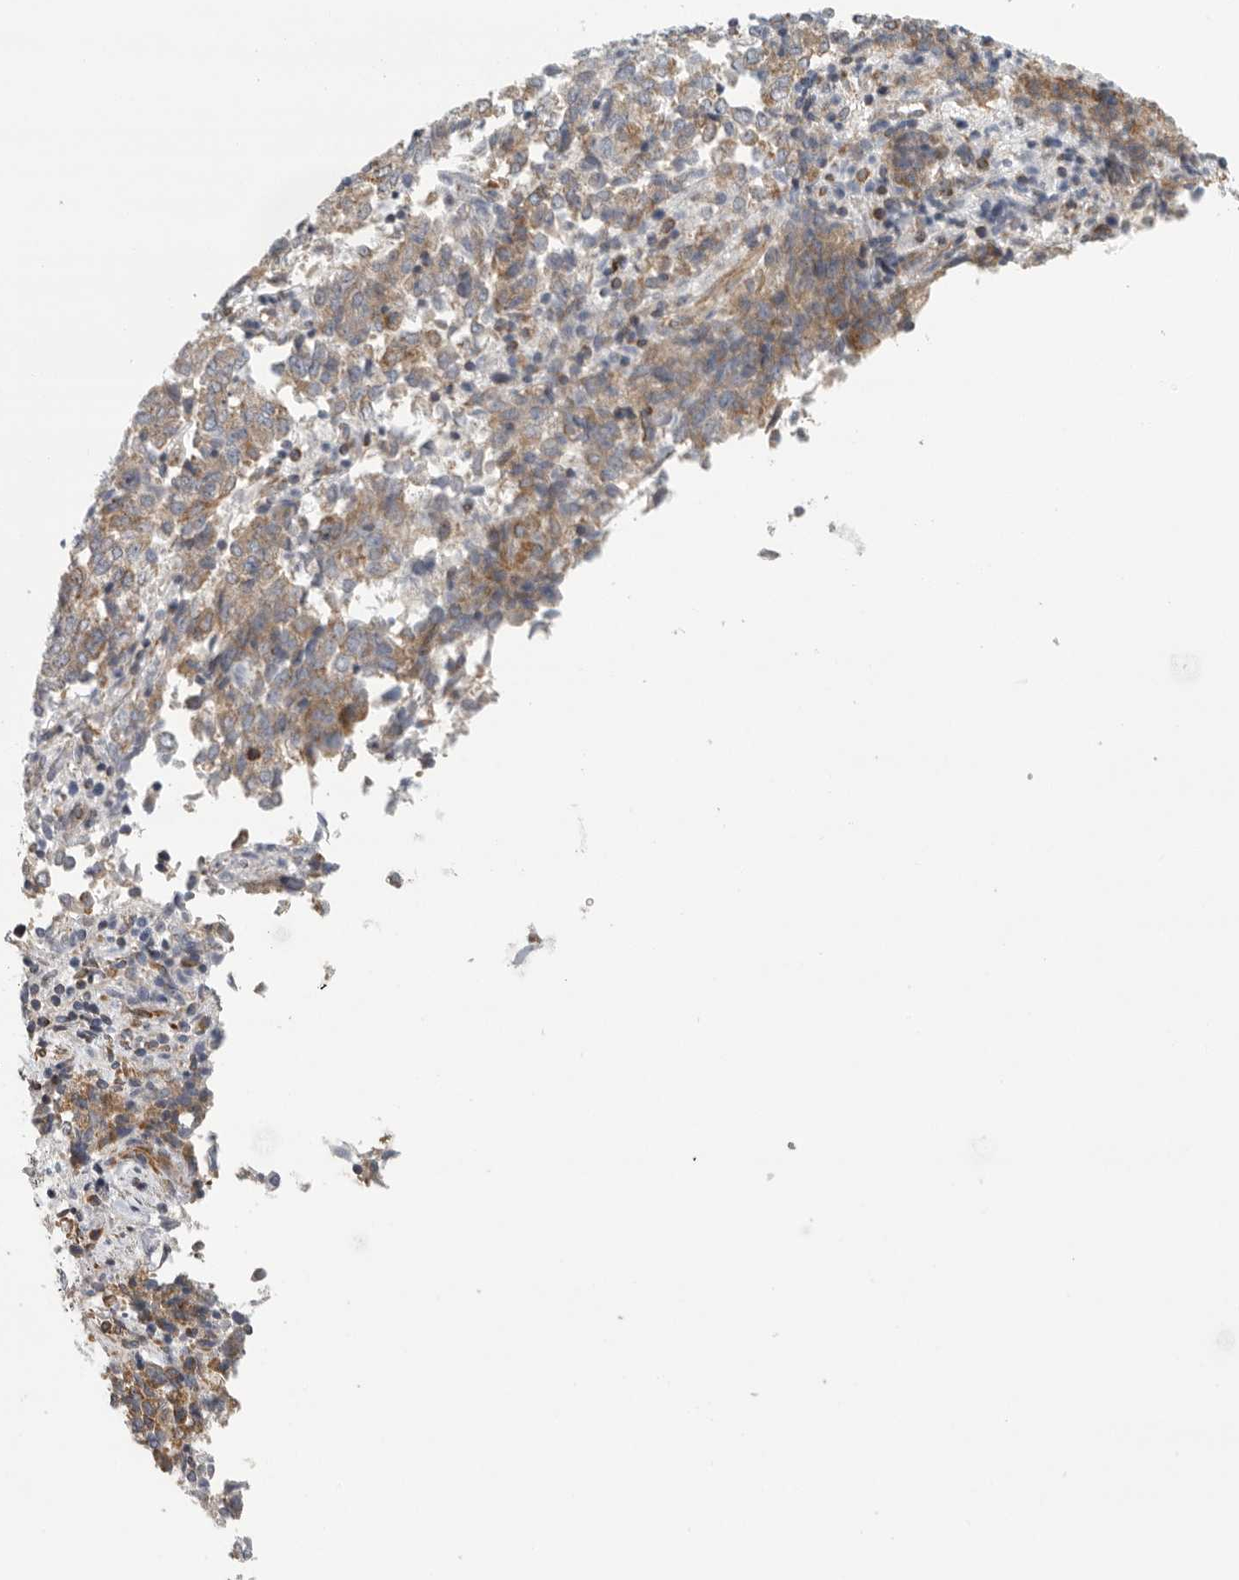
{"staining": {"intensity": "weak", "quantity": ">75%", "location": "cytoplasmic/membranous"}, "tissue": "endometrial cancer", "cell_type": "Tumor cells", "image_type": "cancer", "snomed": [{"axis": "morphology", "description": "Adenocarcinoma, NOS"}, {"axis": "topography", "description": "Endometrium"}], "caption": "Weak cytoplasmic/membranous staining for a protein is seen in approximately >75% of tumor cells of endometrial adenocarcinoma using immunohistochemistry (IHC).", "gene": "FKBP8", "patient": {"sex": "female", "age": 80}}